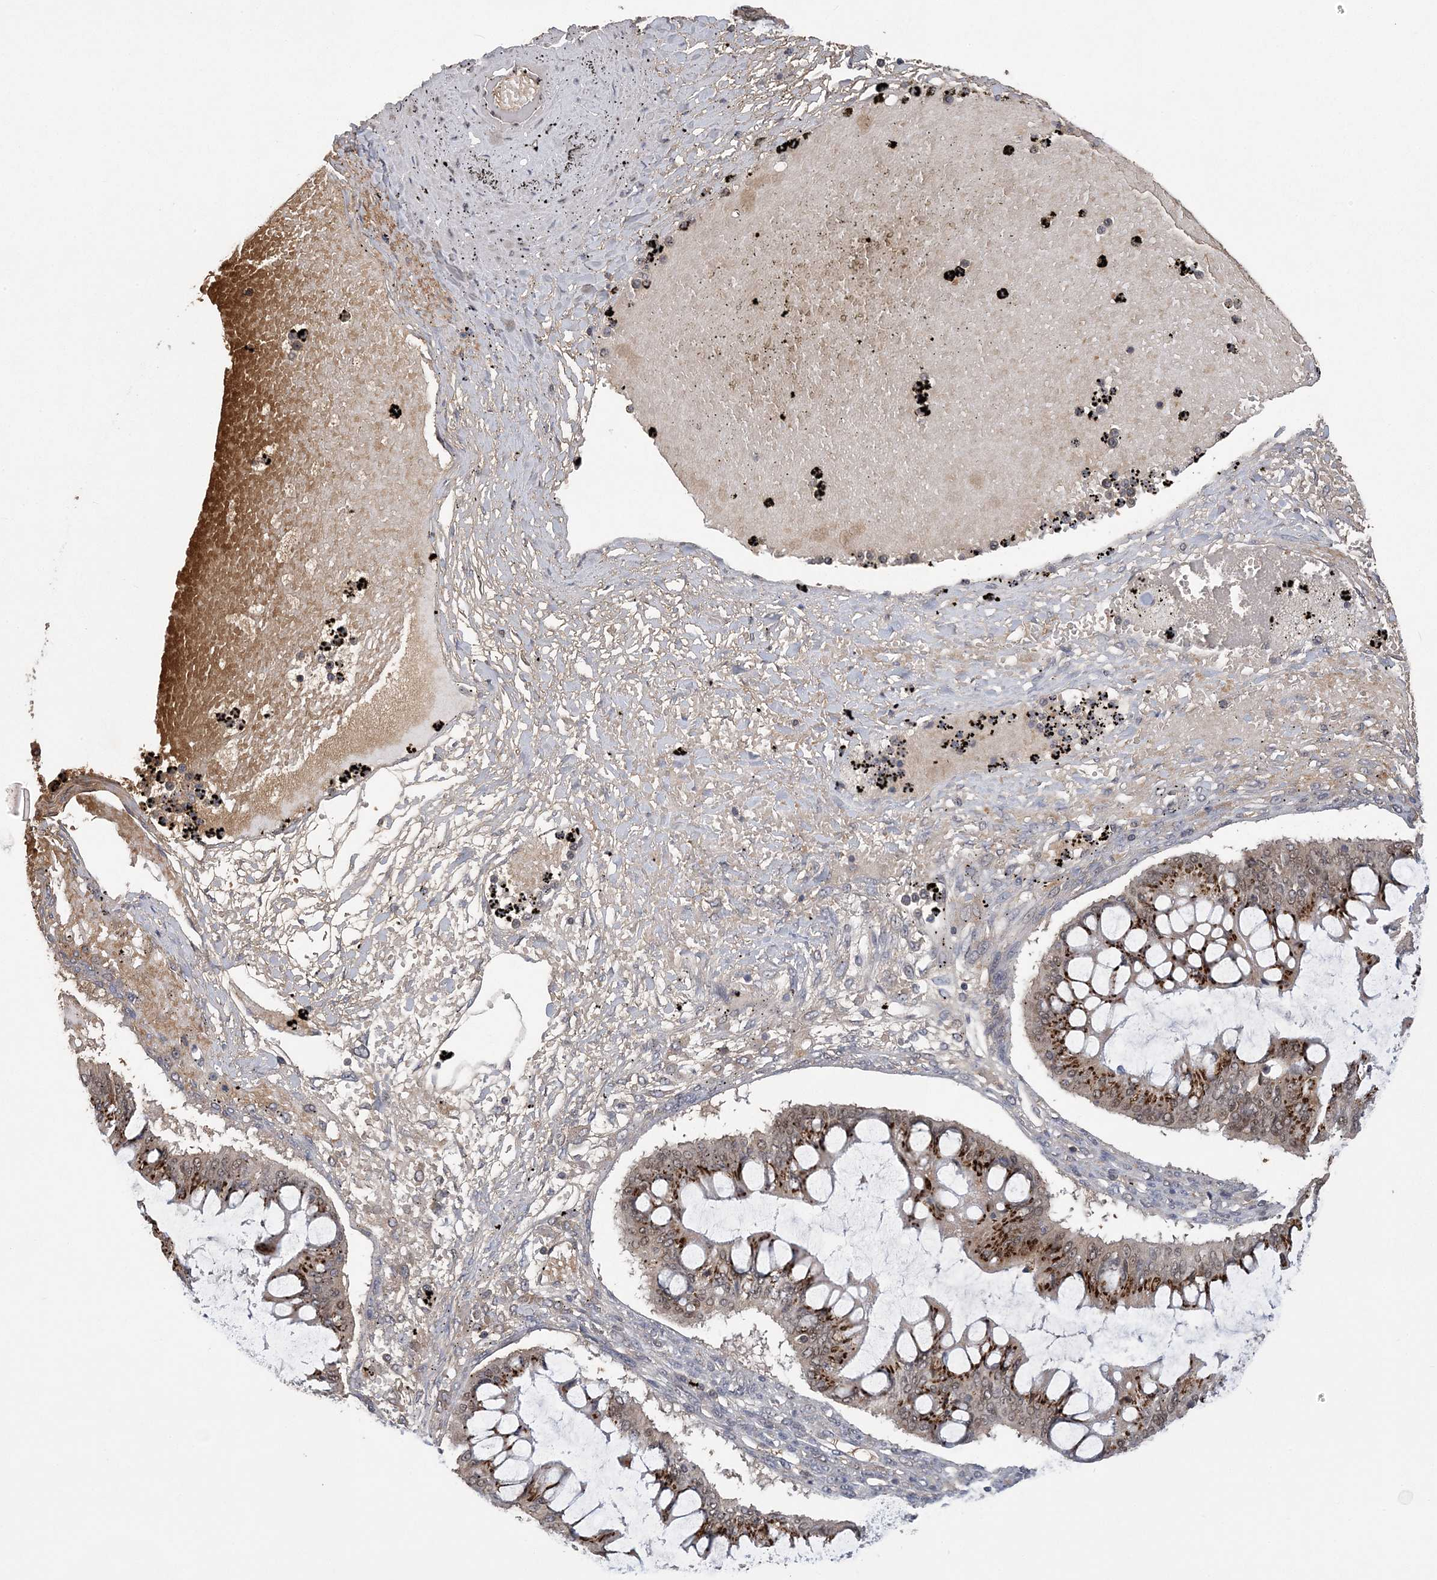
{"staining": {"intensity": "strong", "quantity": "25%-75%", "location": "cytoplasmic/membranous,nuclear"}, "tissue": "ovarian cancer", "cell_type": "Tumor cells", "image_type": "cancer", "snomed": [{"axis": "morphology", "description": "Cystadenocarcinoma, mucinous, NOS"}, {"axis": "topography", "description": "Ovary"}], "caption": "Immunohistochemistry (DAB) staining of human mucinous cystadenocarcinoma (ovarian) reveals strong cytoplasmic/membranous and nuclear protein expression in approximately 25%-75% of tumor cells. The protein of interest is stained brown, and the nuclei are stained in blue (DAB IHC with brightfield microscopy, high magnification).", "gene": "ZBTB7A", "patient": {"sex": "female", "age": 73}}